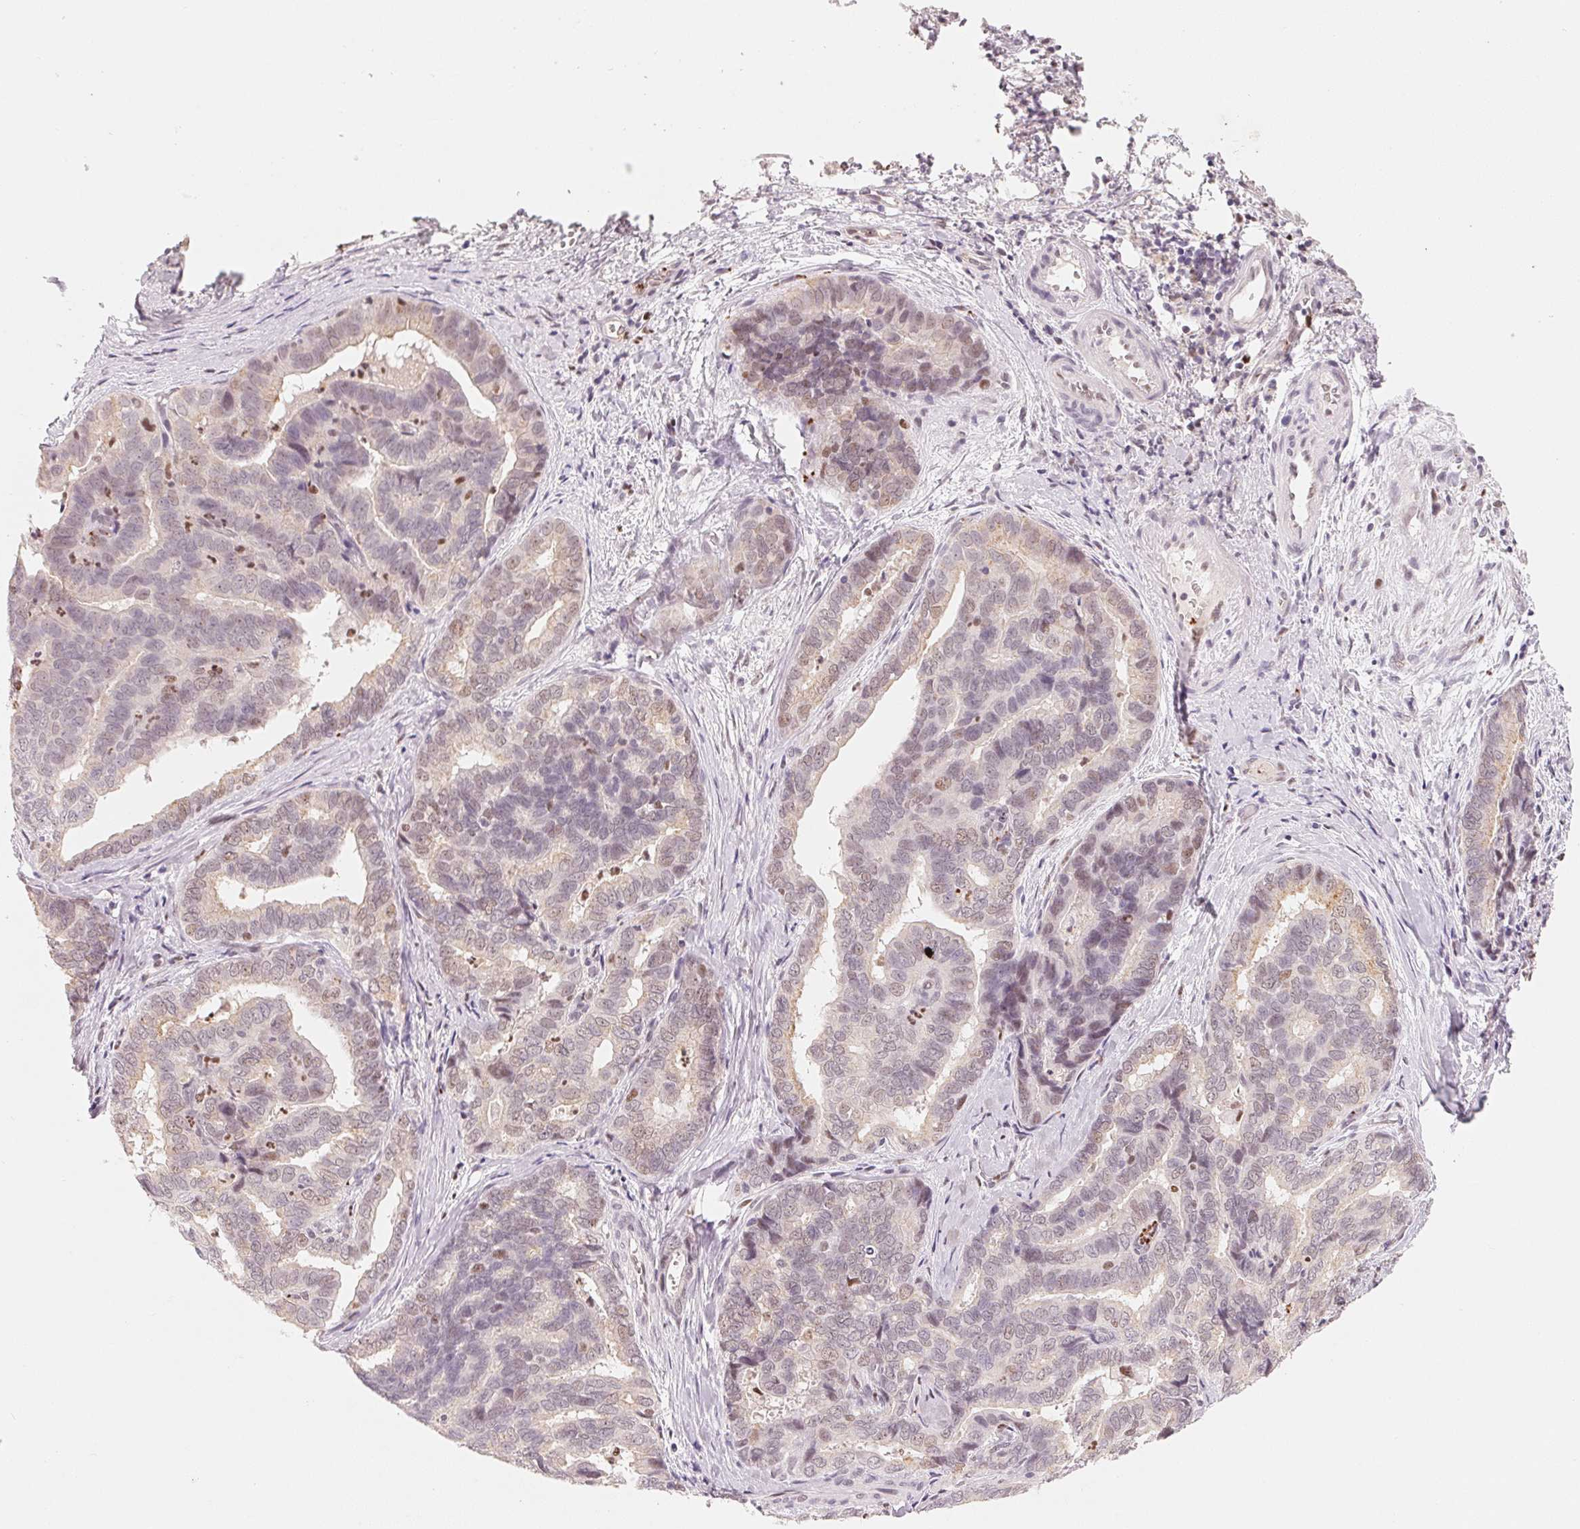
{"staining": {"intensity": "weak", "quantity": "25%-75%", "location": "nuclear"}, "tissue": "liver cancer", "cell_type": "Tumor cells", "image_type": "cancer", "snomed": [{"axis": "morphology", "description": "Cholangiocarcinoma"}, {"axis": "topography", "description": "Liver"}], "caption": "Human liver cancer (cholangiocarcinoma) stained with a protein marker displays weak staining in tumor cells.", "gene": "ARHGAP22", "patient": {"sex": "female", "age": 64}}